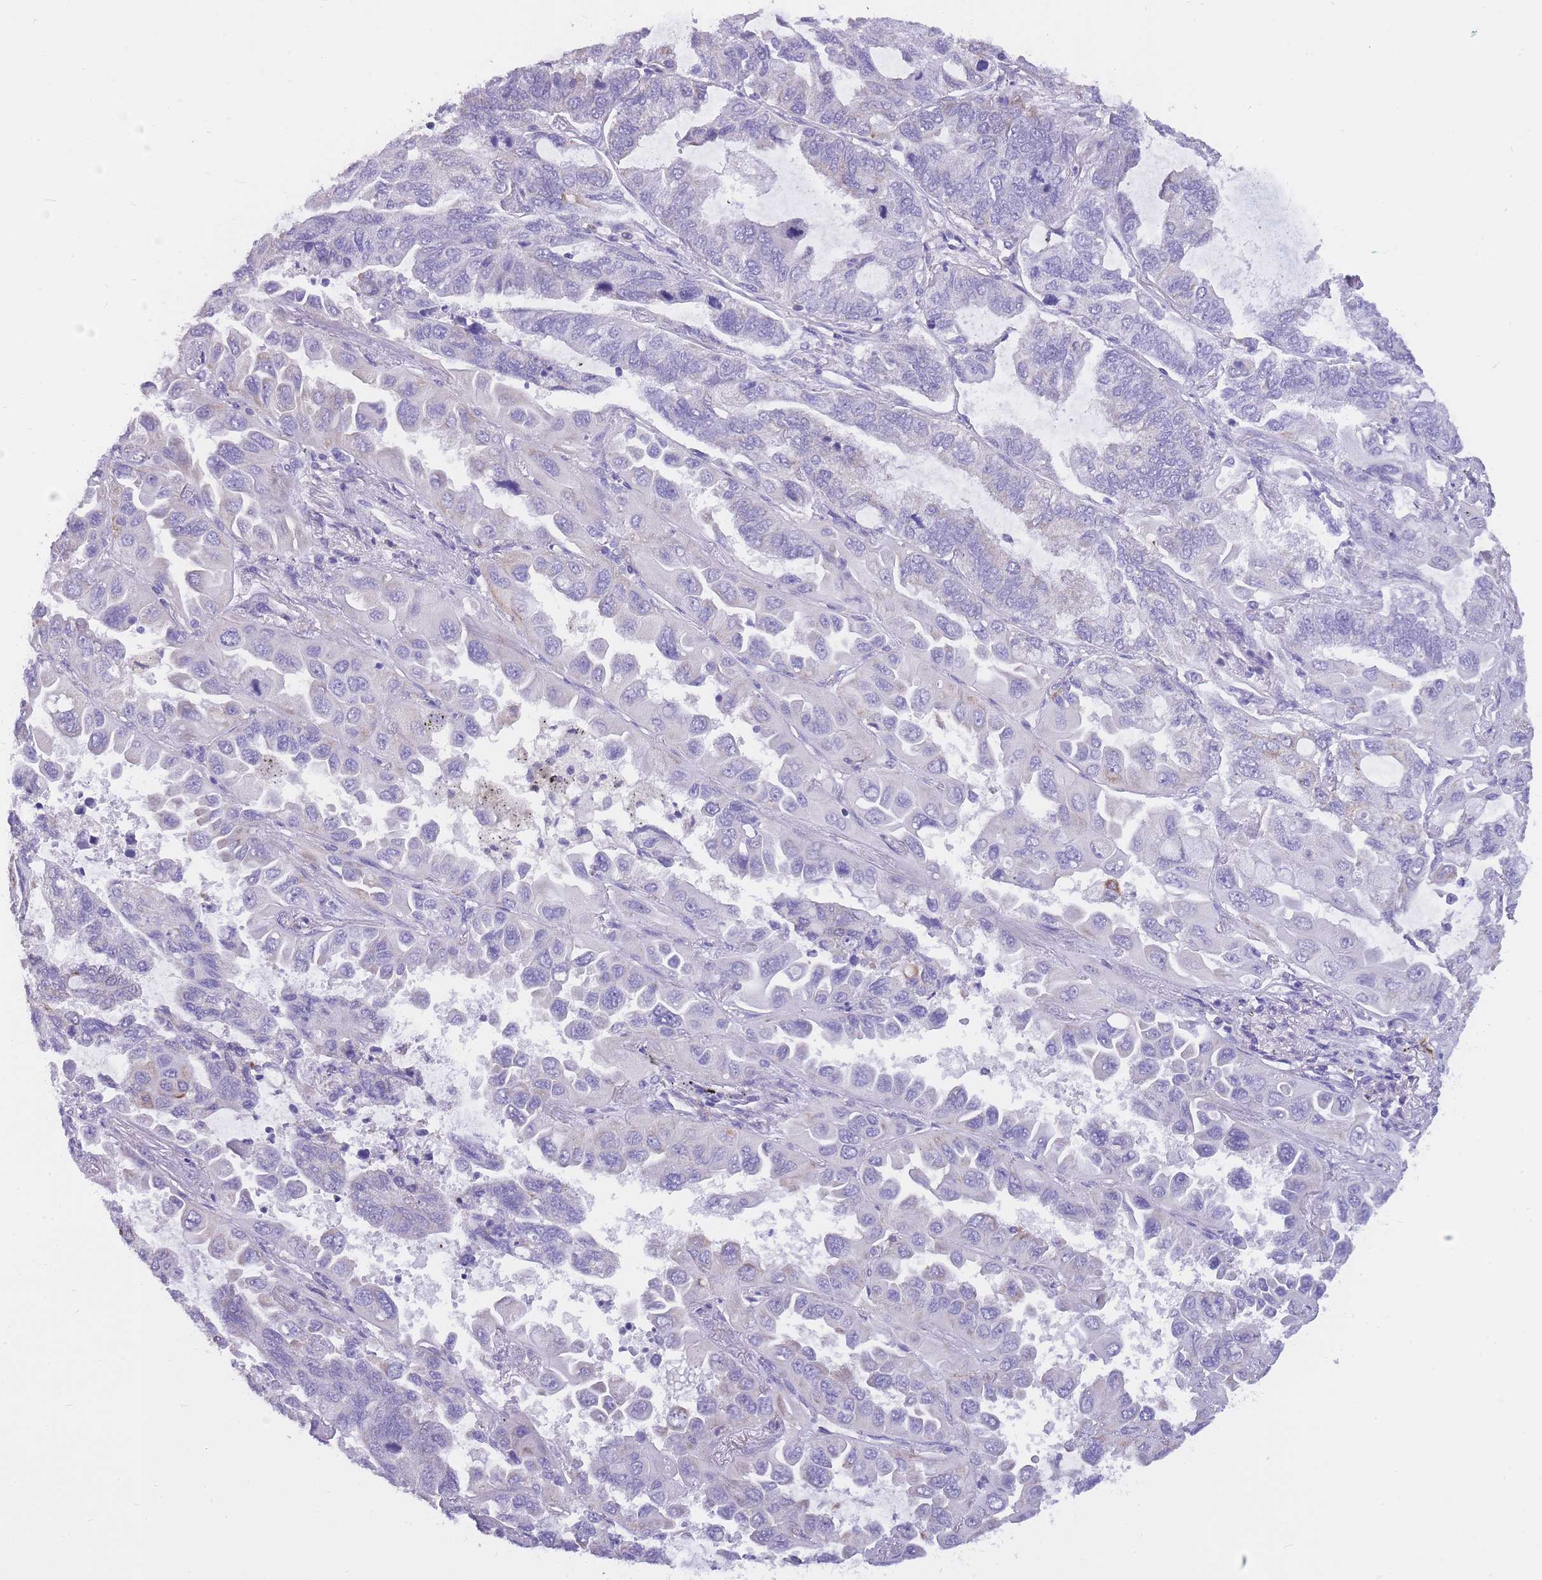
{"staining": {"intensity": "negative", "quantity": "none", "location": "none"}, "tissue": "lung cancer", "cell_type": "Tumor cells", "image_type": "cancer", "snomed": [{"axis": "morphology", "description": "Adenocarcinoma, NOS"}, {"axis": "topography", "description": "Lung"}], "caption": "This is an IHC photomicrograph of lung cancer (adenocarcinoma). There is no expression in tumor cells.", "gene": "ZNF662", "patient": {"sex": "male", "age": 64}}